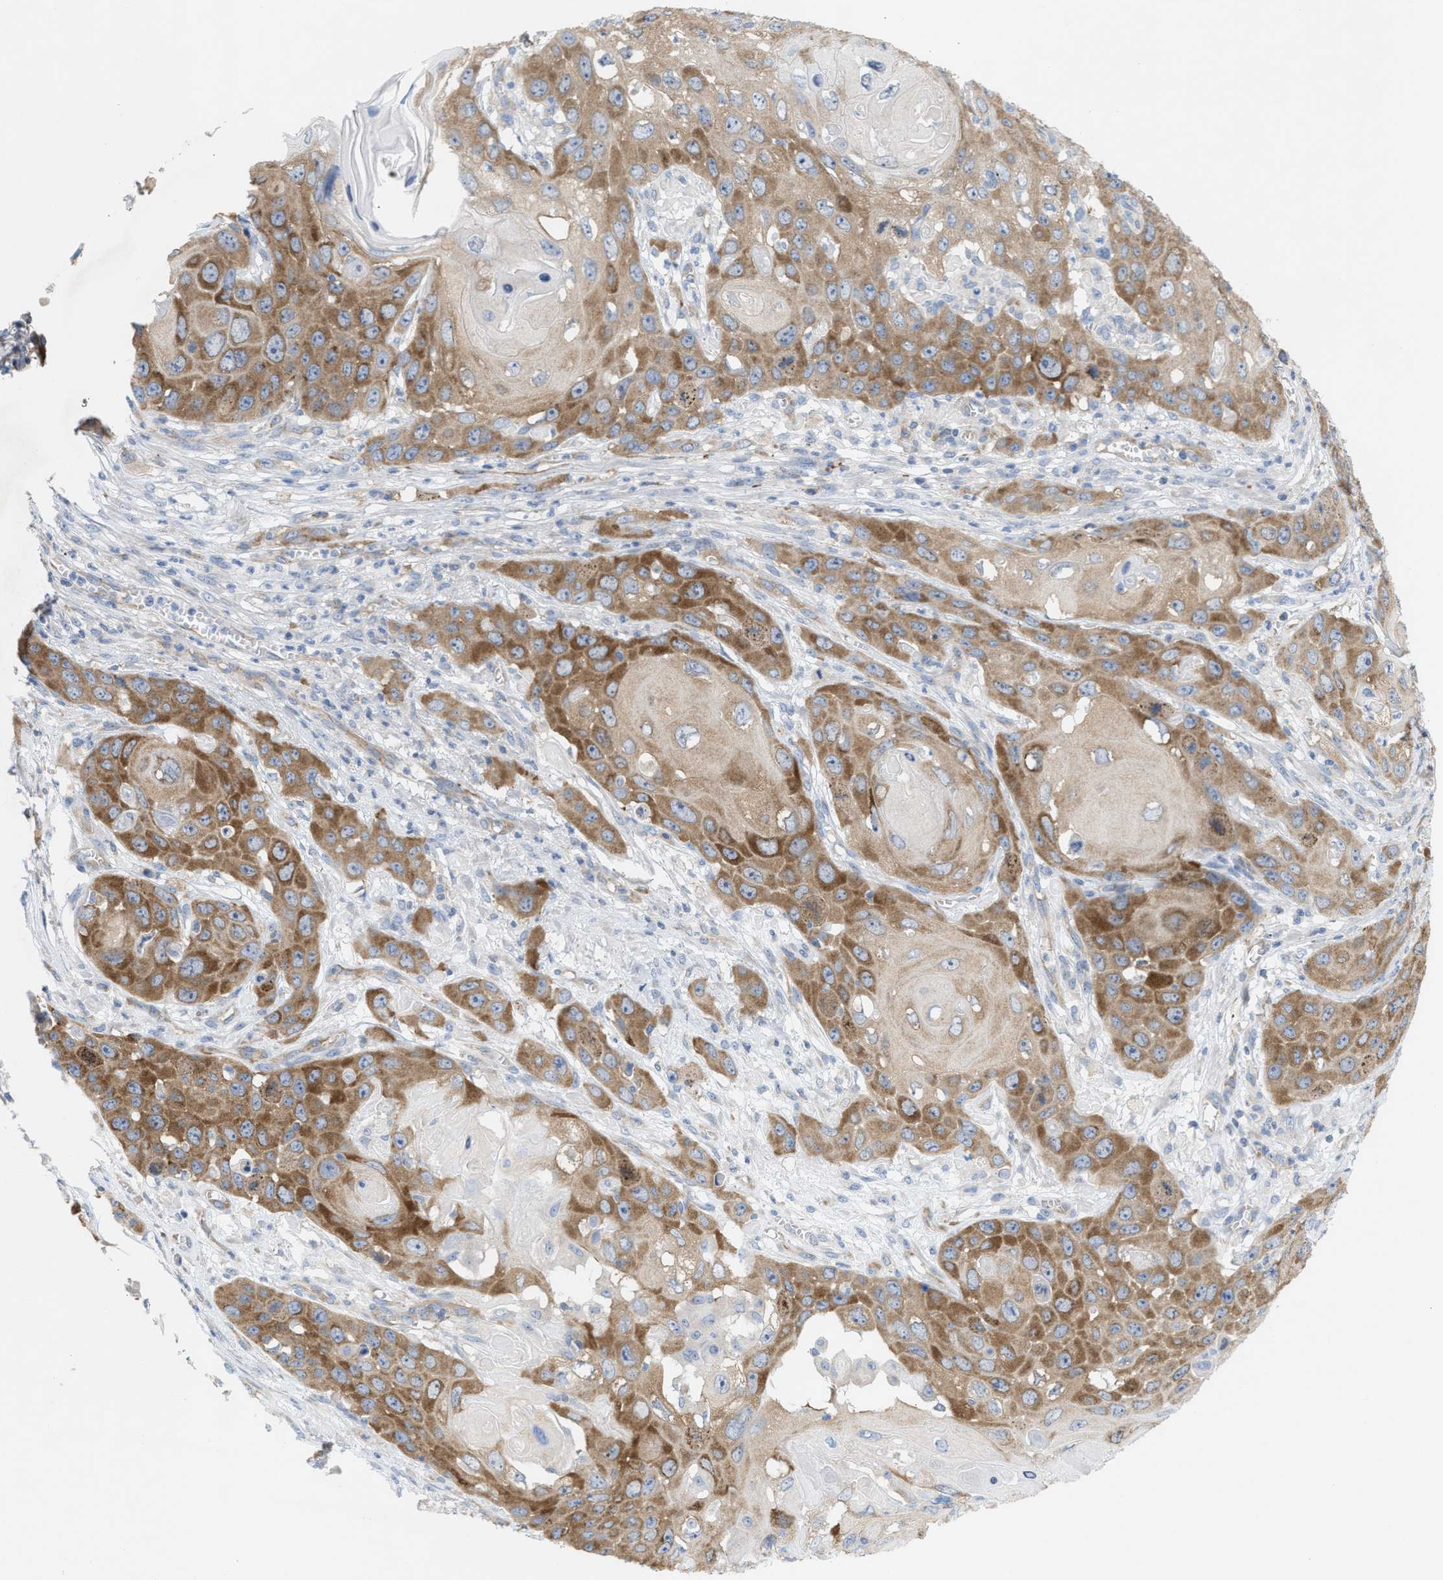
{"staining": {"intensity": "strong", "quantity": ">75%", "location": "cytoplasmic/membranous"}, "tissue": "skin cancer", "cell_type": "Tumor cells", "image_type": "cancer", "snomed": [{"axis": "morphology", "description": "Squamous cell carcinoma, NOS"}, {"axis": "topography", "description": "Skin"}], "caption": "Squamous cell carcinoma (skin) stained with a brown dye displays strong cytoplasmic/membranous positive expression in about >75% of tumor cells.", "gene": "UBAP2", "patient": {"sex": "male", "age": 55}}